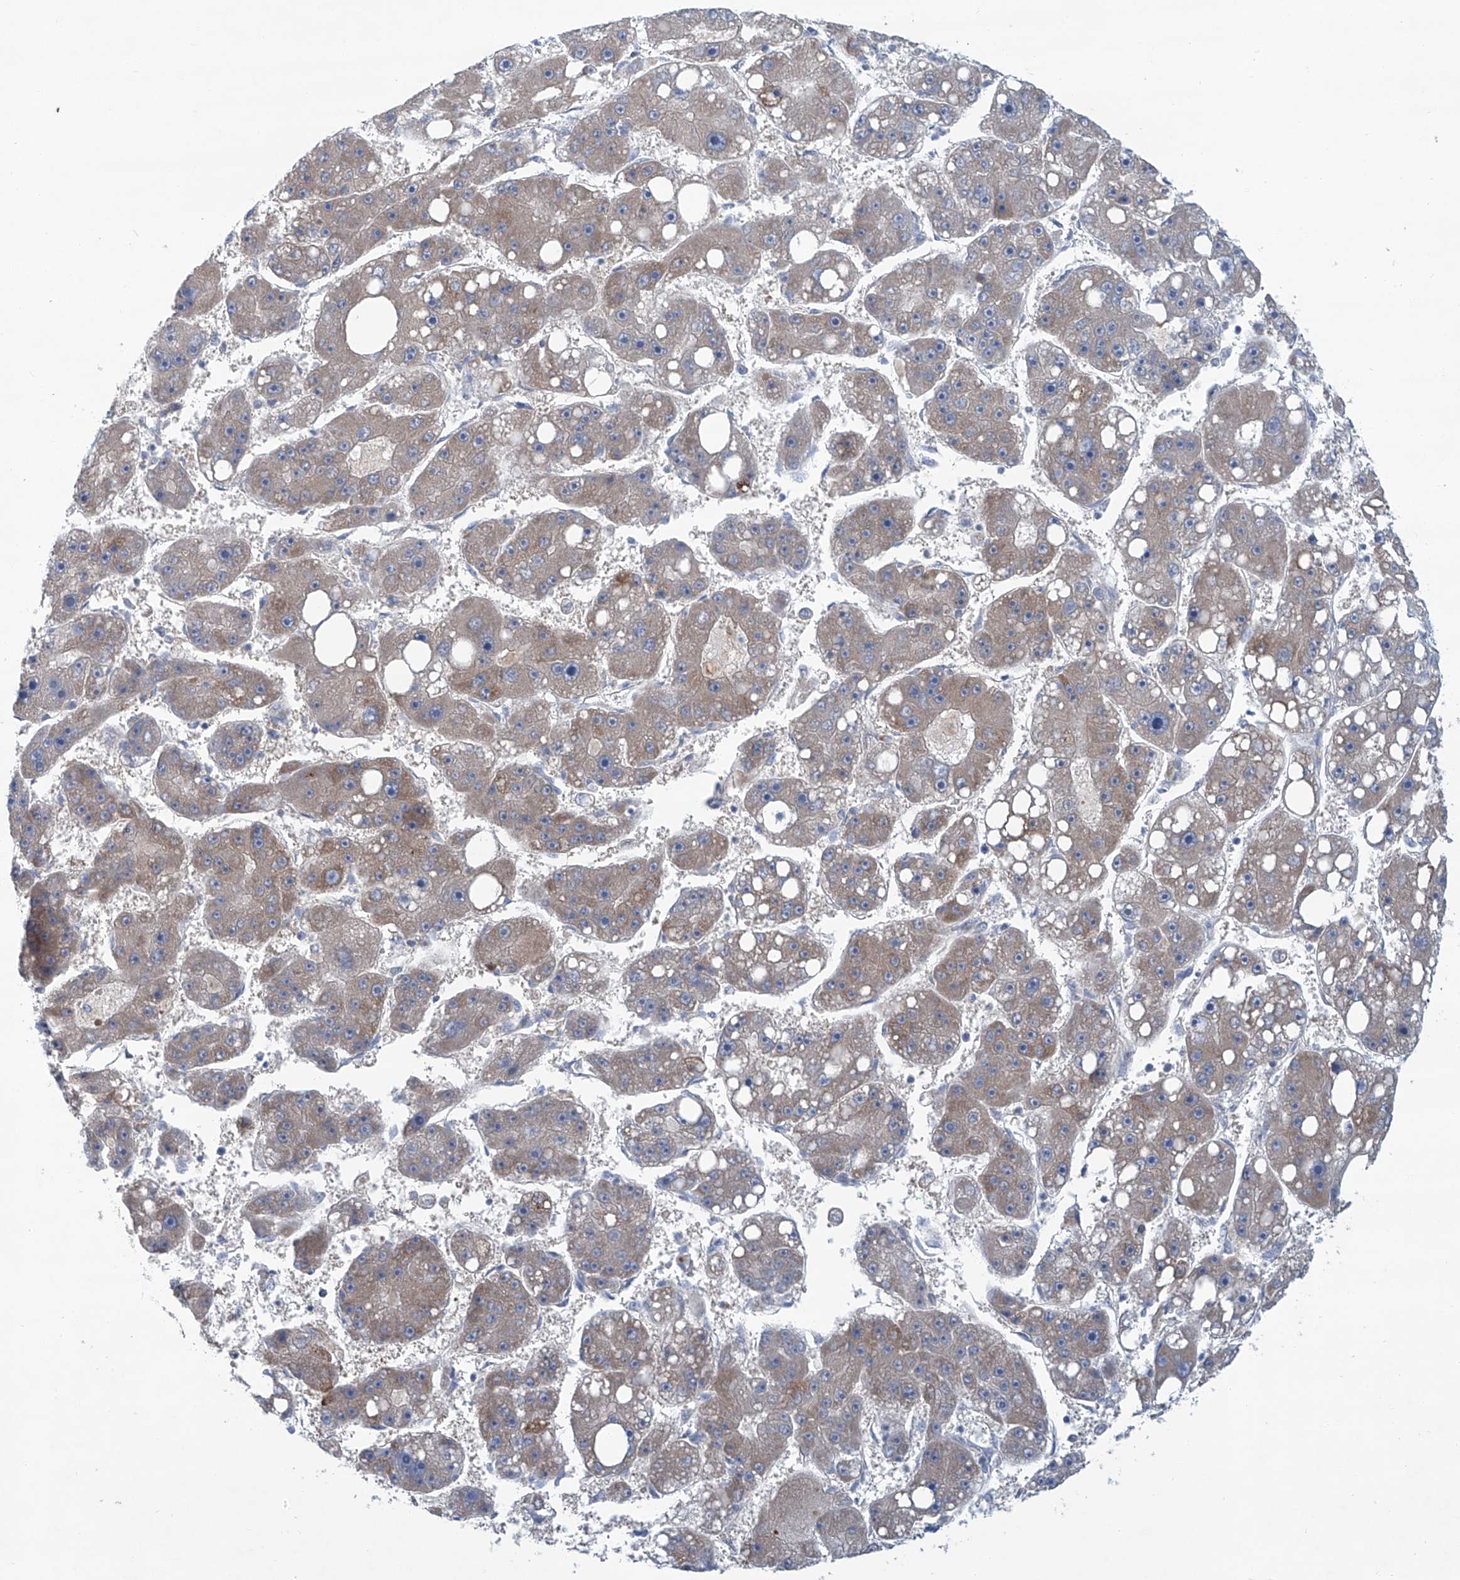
{"staining": {"intensity": "moderate", "quantity": "25%-75%", "location": "cytoplasmic/membranous"}, "tissue": "liver cancer", "cell_type": "Tumor cells", "image_type": "cancer", "snomed": [{"axis": "morphology", "description": "Carcinoma, Hepatocellular, NOS"}, {"axis": "topography", "description": "Liver"}], "caption": "Moderate cytoplasmic/membranous protein positivity is seen in approximately 25%-75% of tumor cells in hepatocellular carcinoma (liver). (DAB (3,3'-diaminobenzidine) IHC with brightfield microscopy, high magnification).", "gene": "SIX4", "patient": {"sex": "female", "age": 61}}